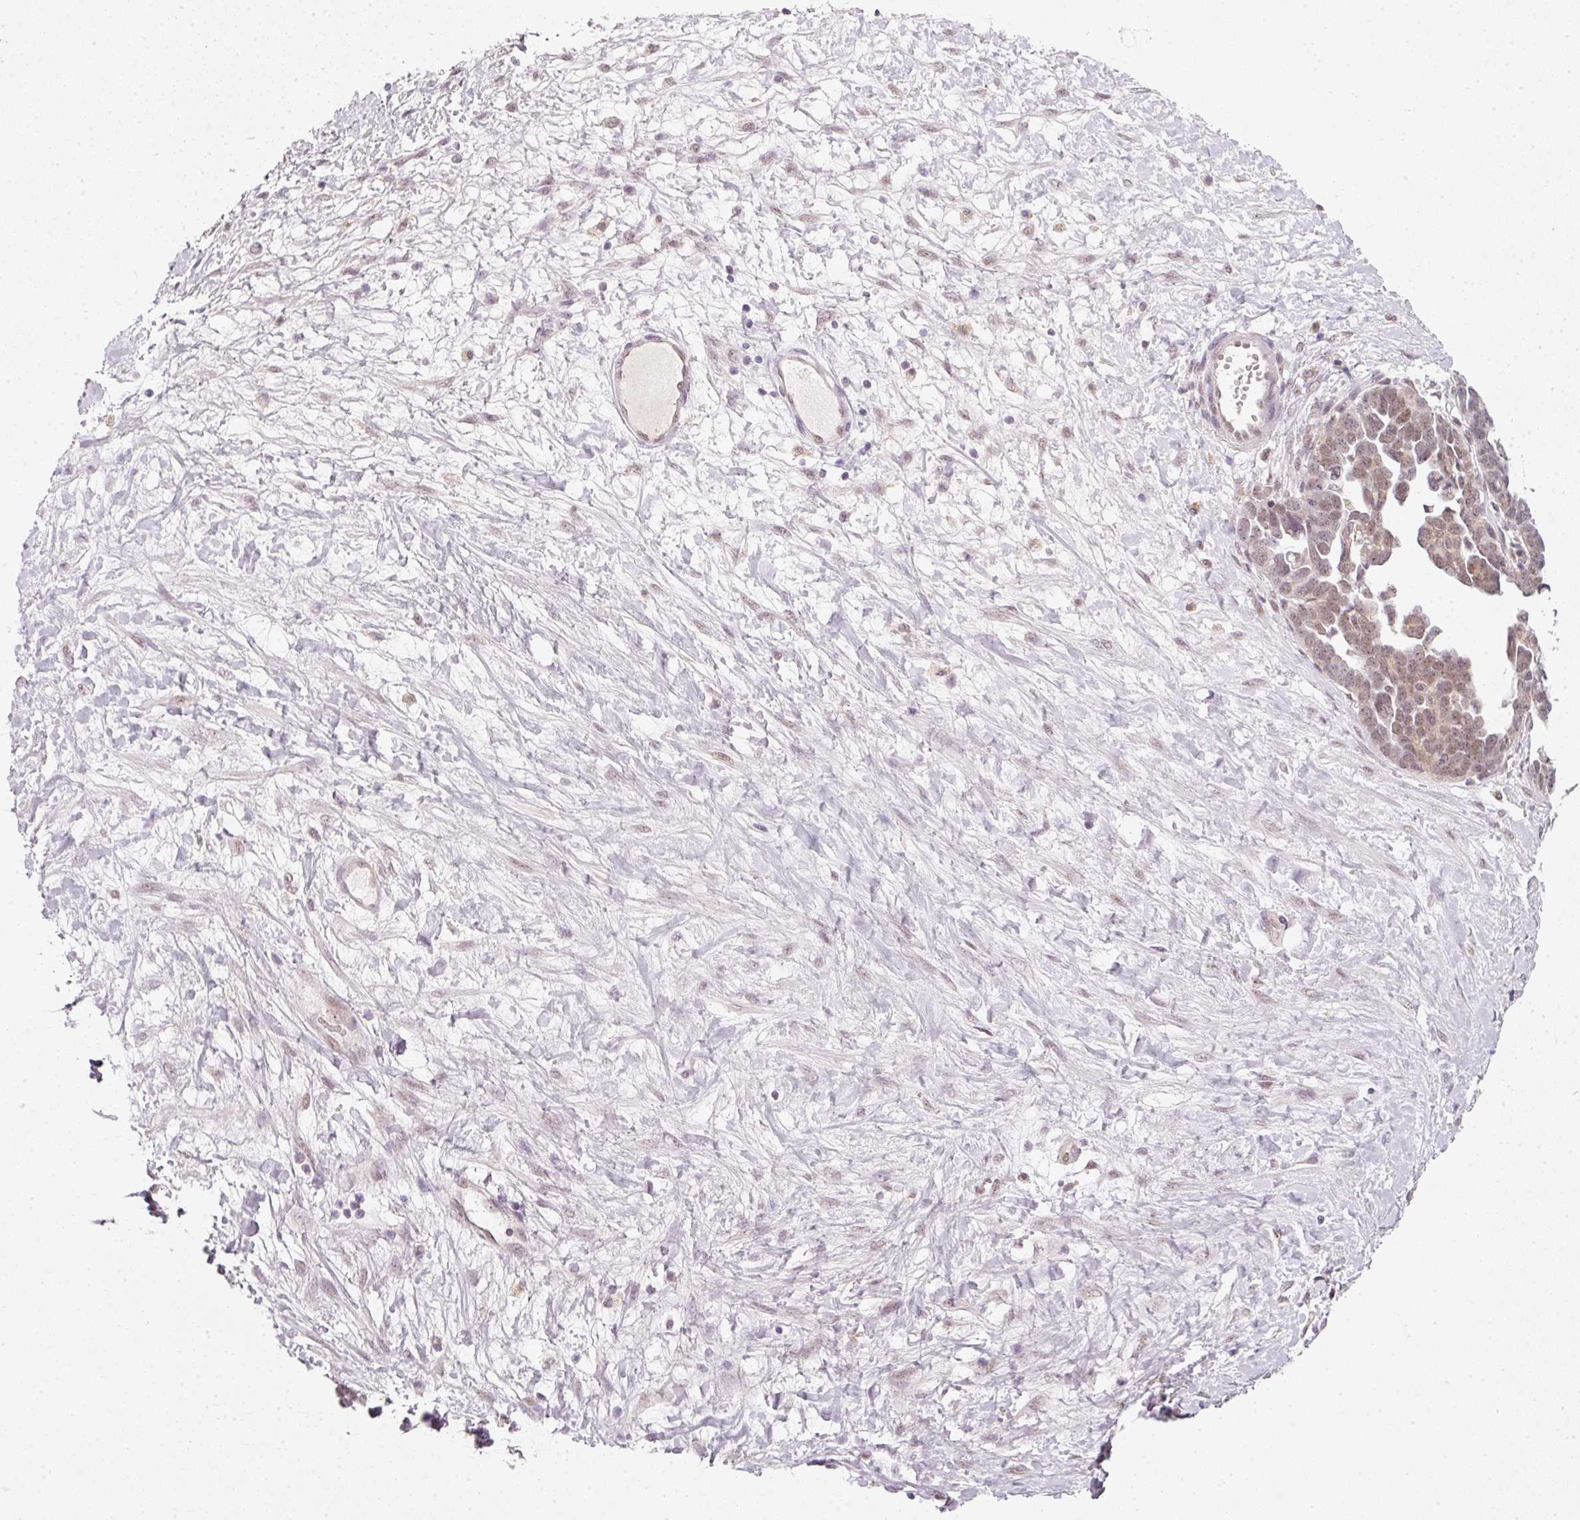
{"staining": {"intensity": "weak", "quantity": "<25%", "location": "nuclear"}, "tissue": "ovarian cancer", "cell_type": "Tumor cells", "image_type": "cancer", "snomed": [{"axis": "morphology", "description": "Cystadenocarcinoma, serous, NOS"}, {"axis": "topography", "description": "Ovary"}], "caption": "Ovarian cancer (serous cystadenocarcinoma) was stained to show a protein in brown. There is no significant expression in tumor cells.", "gene": "FSTL3", "patient": {"sex": "female", "age": 54}}